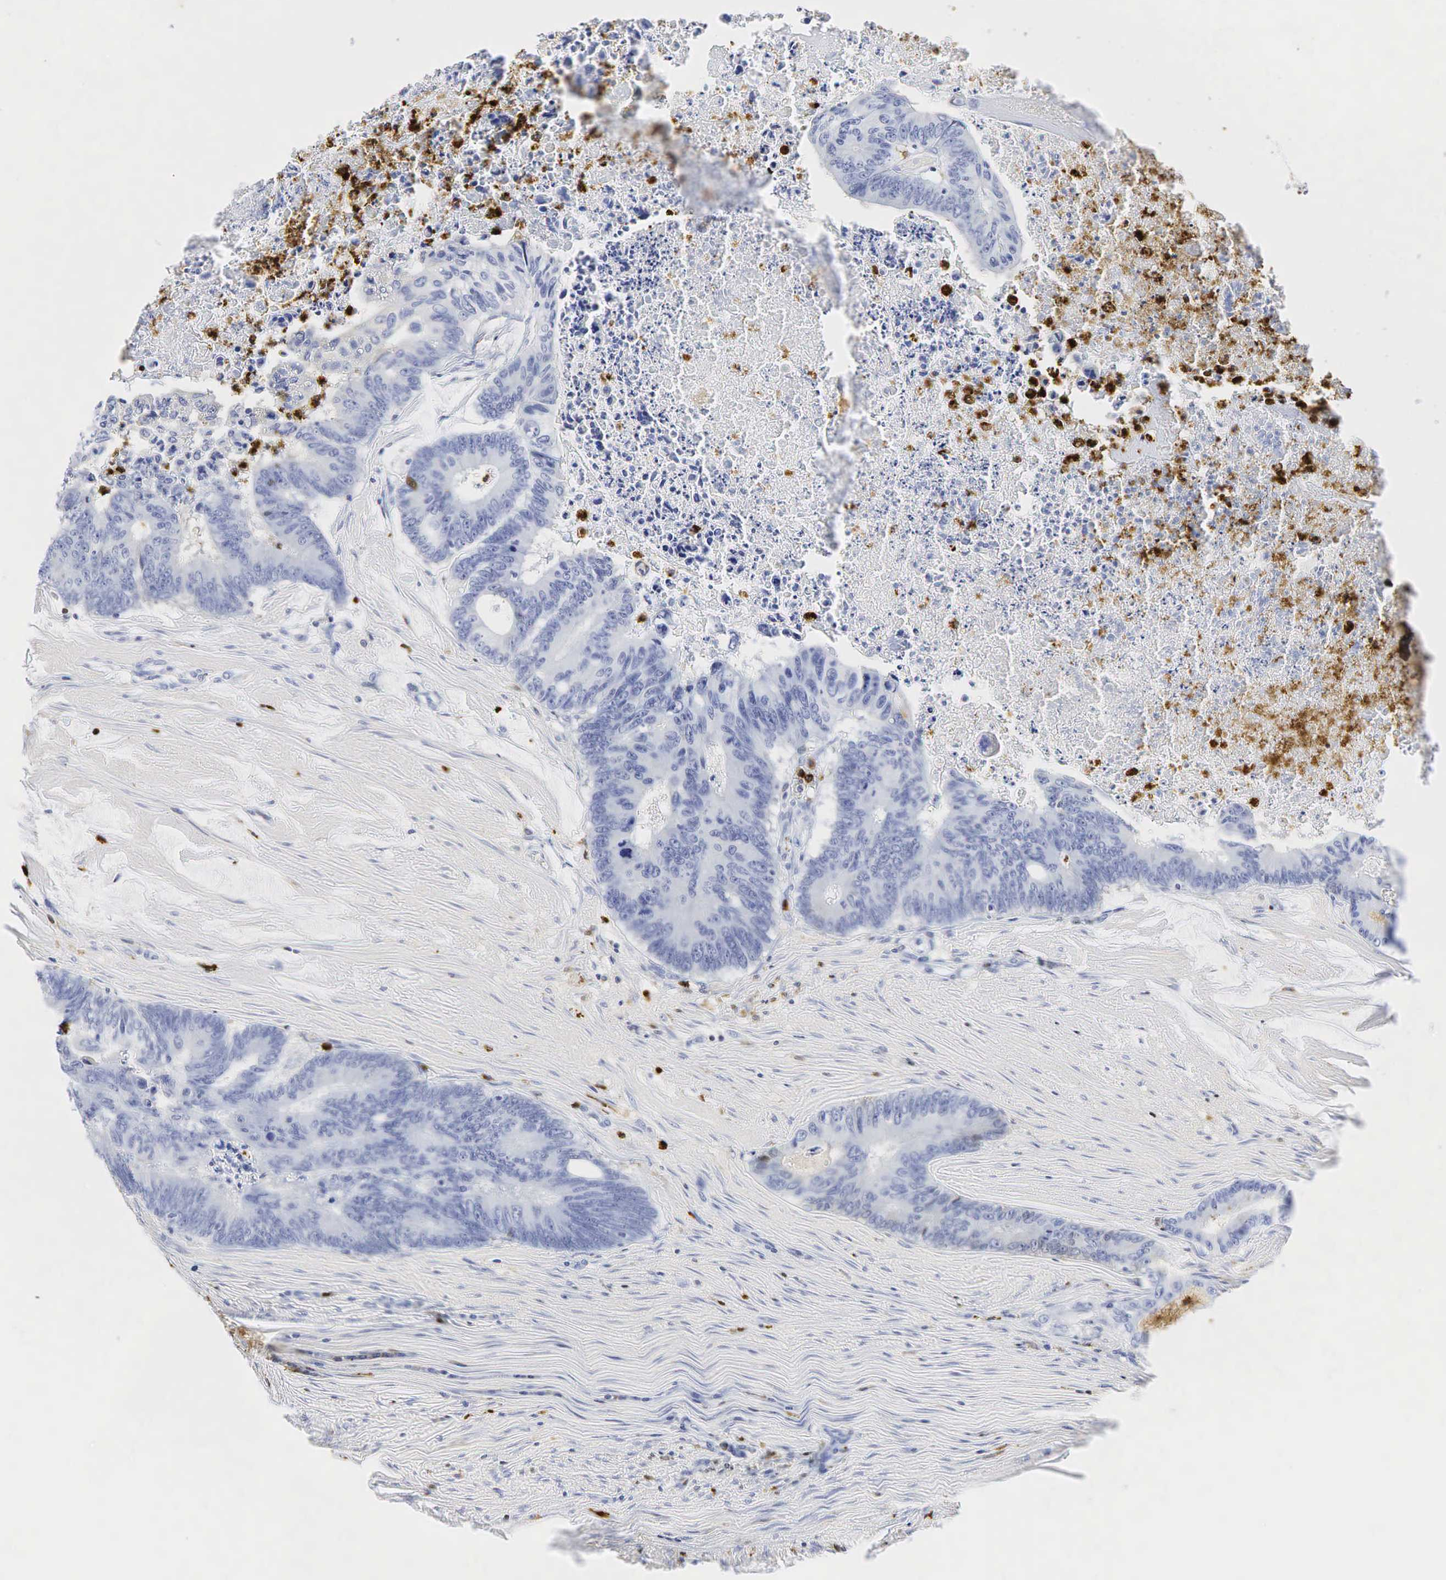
{"staining": {"intensity": "negative", "quantity": "none", "location": "none"}, "tissue": "colorectal cancer", "cell_type": "Tumor cells", "image_type": "cancer", "snomed": [{"axis": "morphology", "description": "Adenocarcinoma, NOS"}, {"axis": "topography", "description": "Colon"}], "caption": "Immunohistochemistry photomicrograph of human colorectal adenocarcinoma stained for a protein (brown), which displays no positivity in tumor cells.", "gene": "LYZ", "patient": {"sex": "male", "age": 65}}